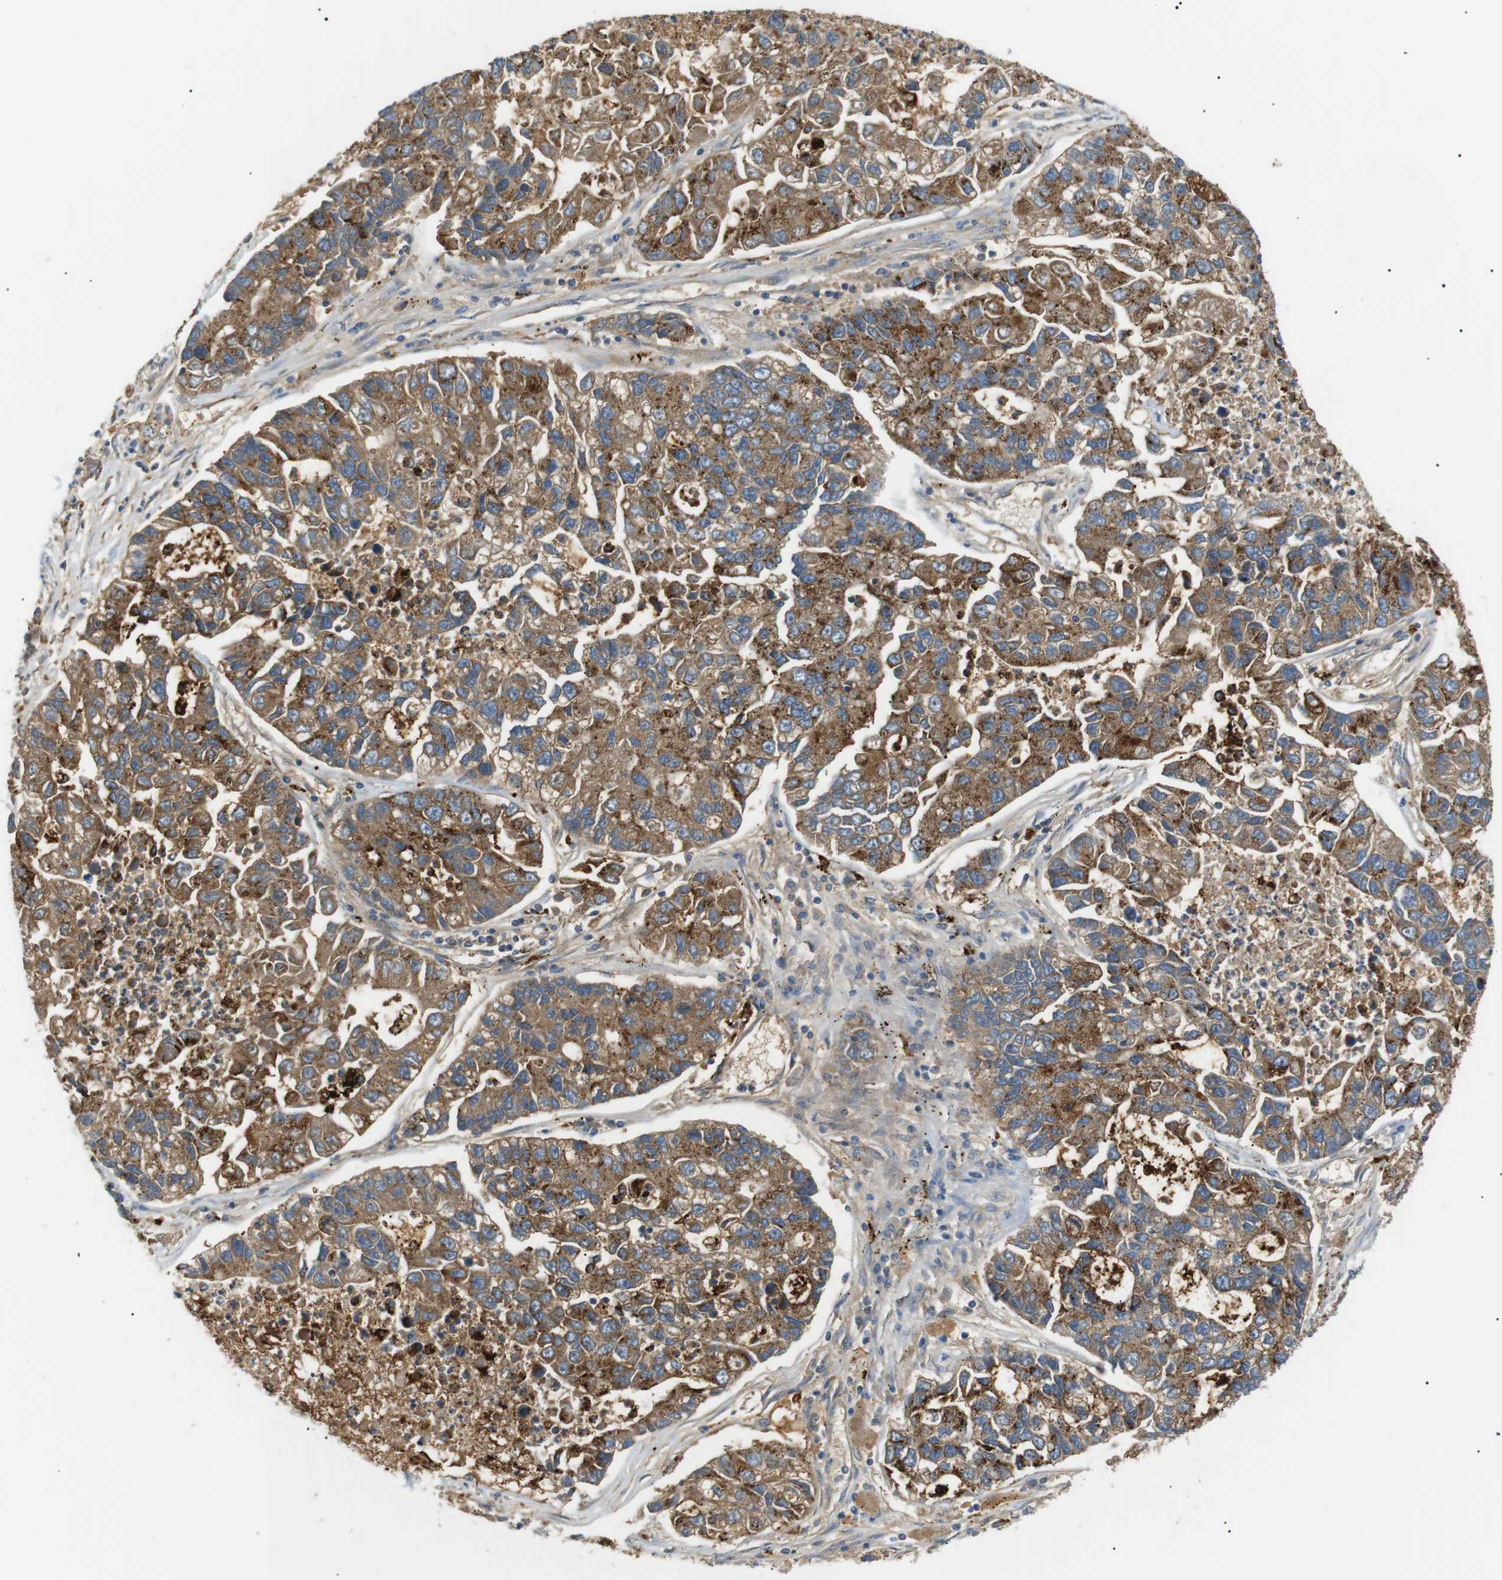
{"staining": {"intensity": "moderate", "quantity": ">75%", "location": "cytoplasmic/membranous"}, "tissue": "lung cancer", "cell_type": "Tumor cells", "image_type": "cancer", "snomed": [{"axis": "morphology", "description": "Adenocarcinoma, NOS"}, {"axis": "topography", "description": "Lung"}], "caption": "A brown stain shows moderate cytoplasmic/membranous expression of a protein in lung cancer tumor cells.", "gene": "B4GALNT2", "patient": {"sex": "female", "age": 51}}